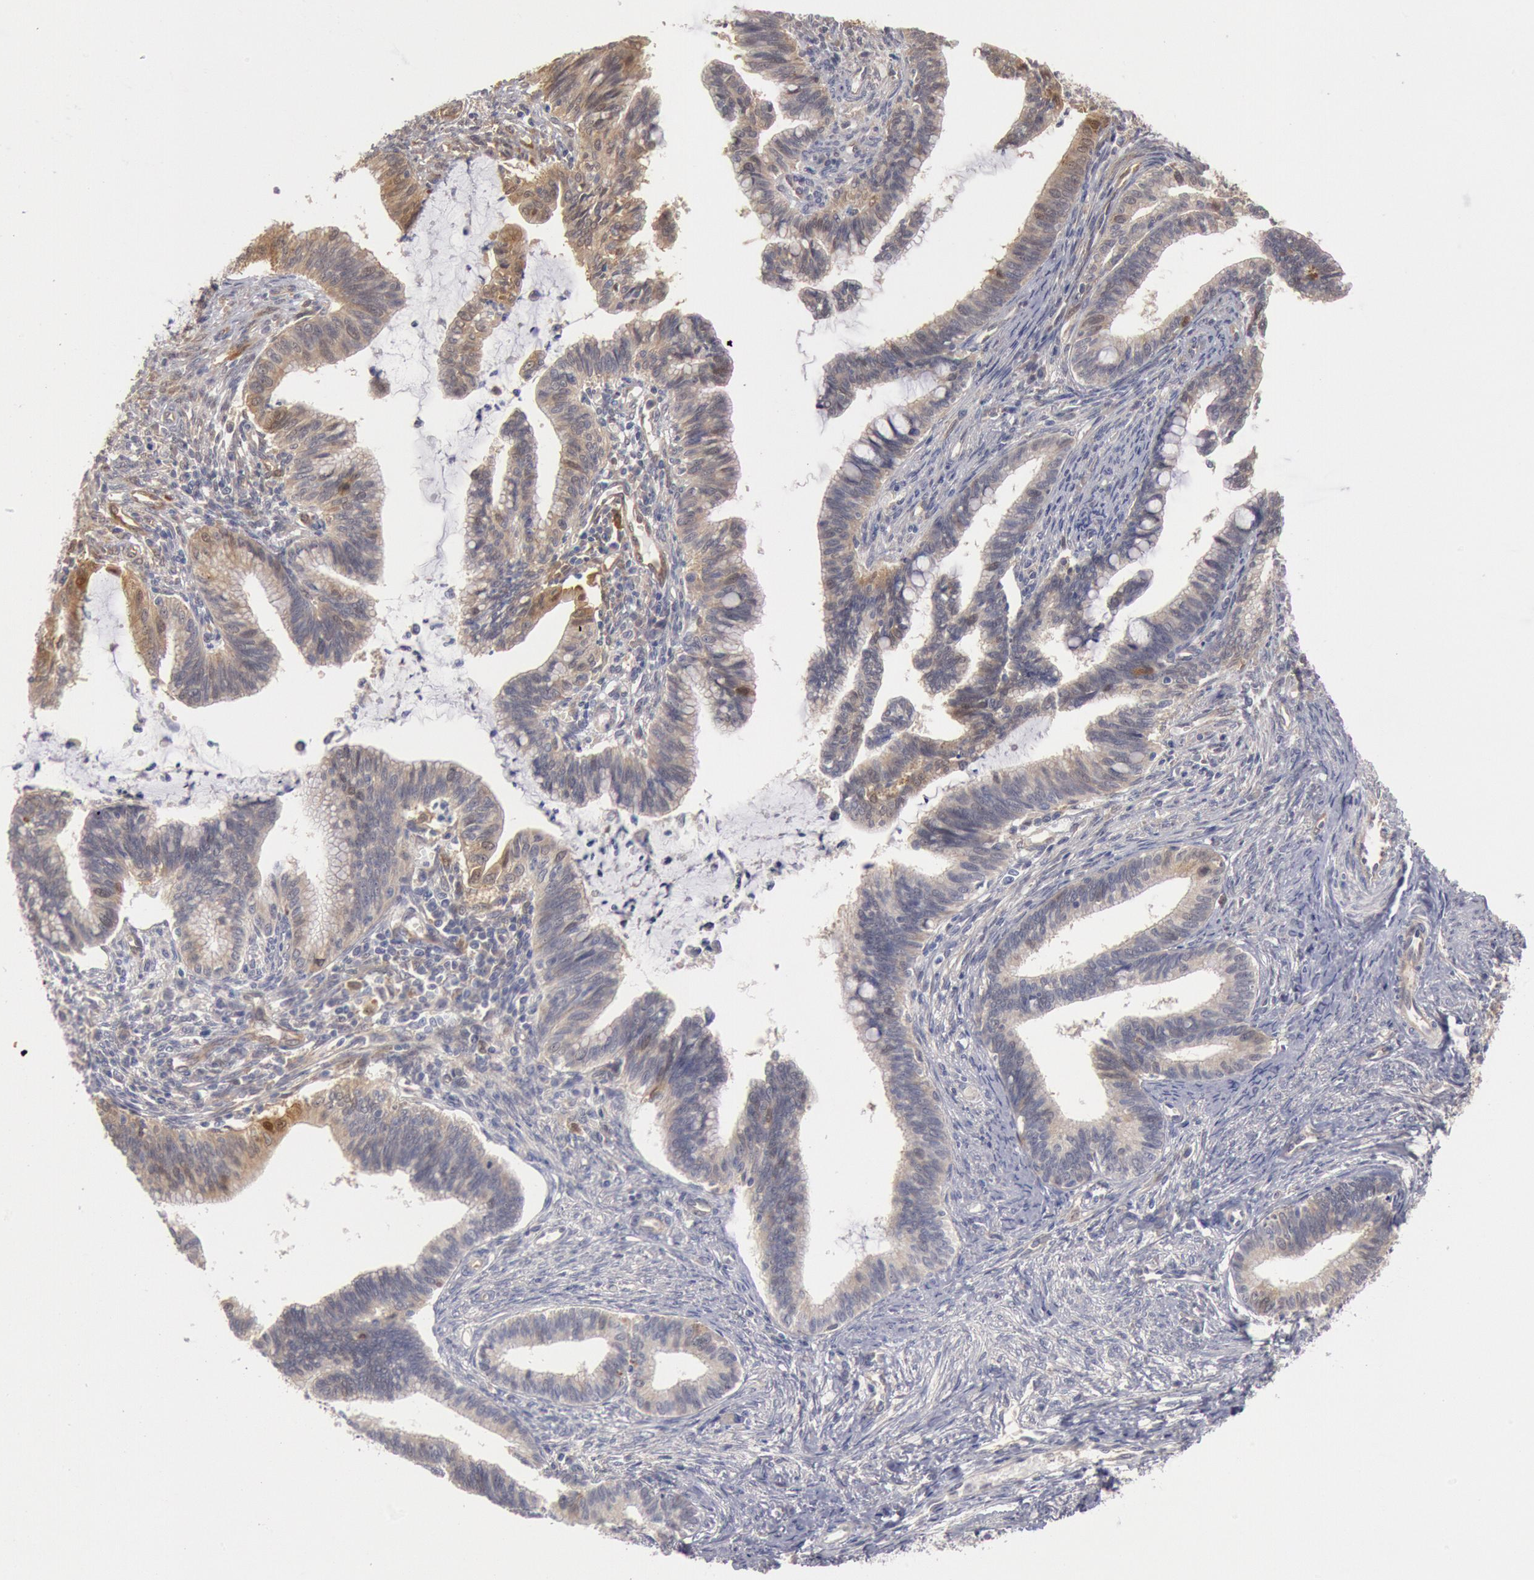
{"staining": {"intensity": "weak", "quantity": "<25%", "location": "cytoplasmic/membranous"}, "tissue": "cervical cancer", "cell_type": "Tumor cells", "image_type": "cancer", "snomed": [{"axis": "morphology", "description": "Adenocarcinoma, NOS"}, {"axis": "topography", "description": "Cervix"}], "caption": "Immunohistochemical staining of adenocarcinoma (cervical) displays no significant positivity in tumor cells.", "gene": "DNAJA1", "patient": {"sex": "female", "age": 36}}